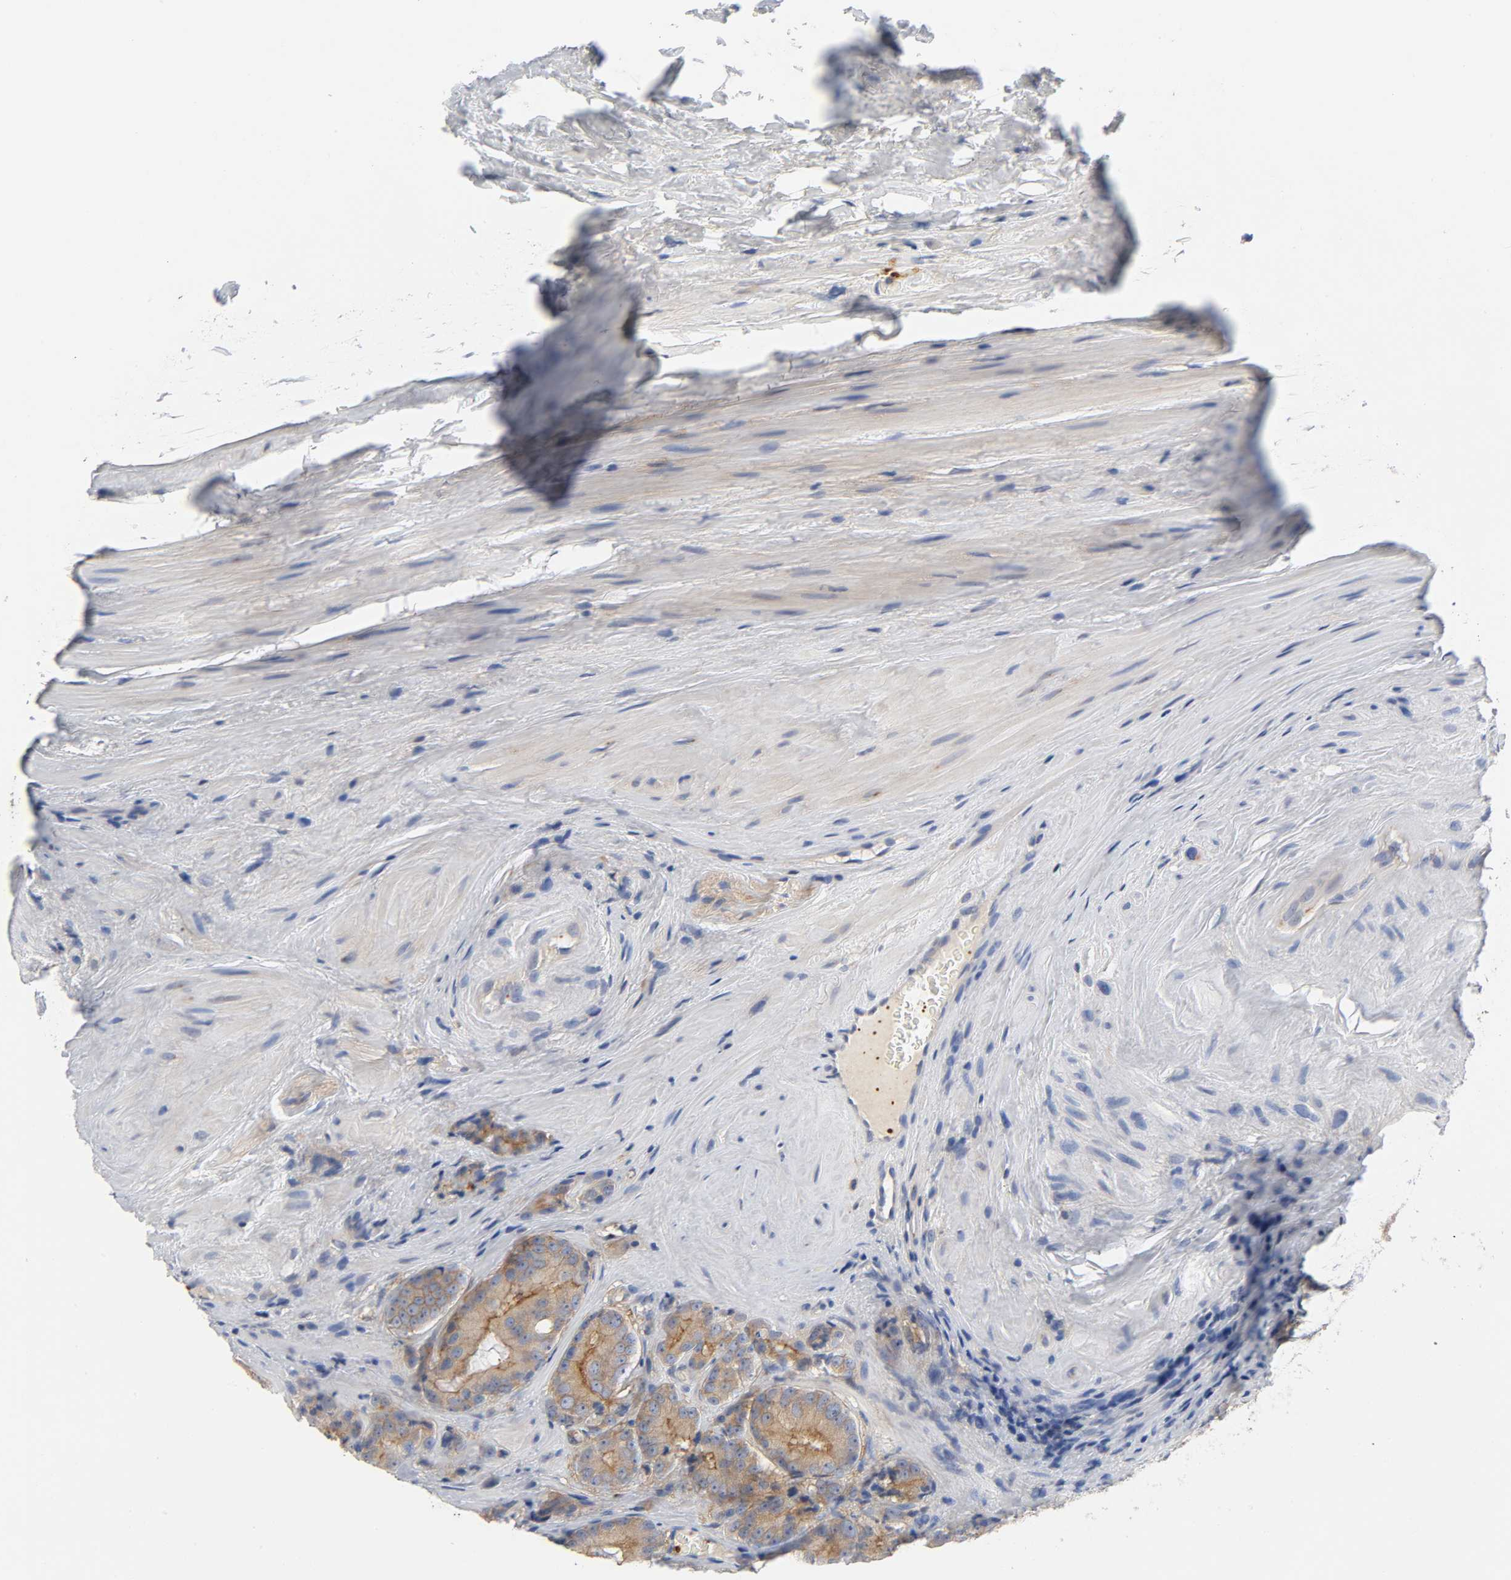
{"staining": {"intensity": "moderate", "quantity": ">75%", "location": "cytoplasmic/membranous"}, "tissue": "prostate cancer", "cell_type": "Tumor cells", "image_type": "cancer", "snomed": [{"axis": "morphology", "description": "Adenocarcinoma, High grade"}, {"axis": "topography", "description": "Prostate"}], "caption": "This micrograph displays immunohistochemistry staining of prostate cancer (adenocarcinoma (high-grade)), with medium moderate cytoplasmic/membranous staining in about >75% of tumor cells.", "gene": "SRC", "patient": {"sex": "male", "age": 70}}